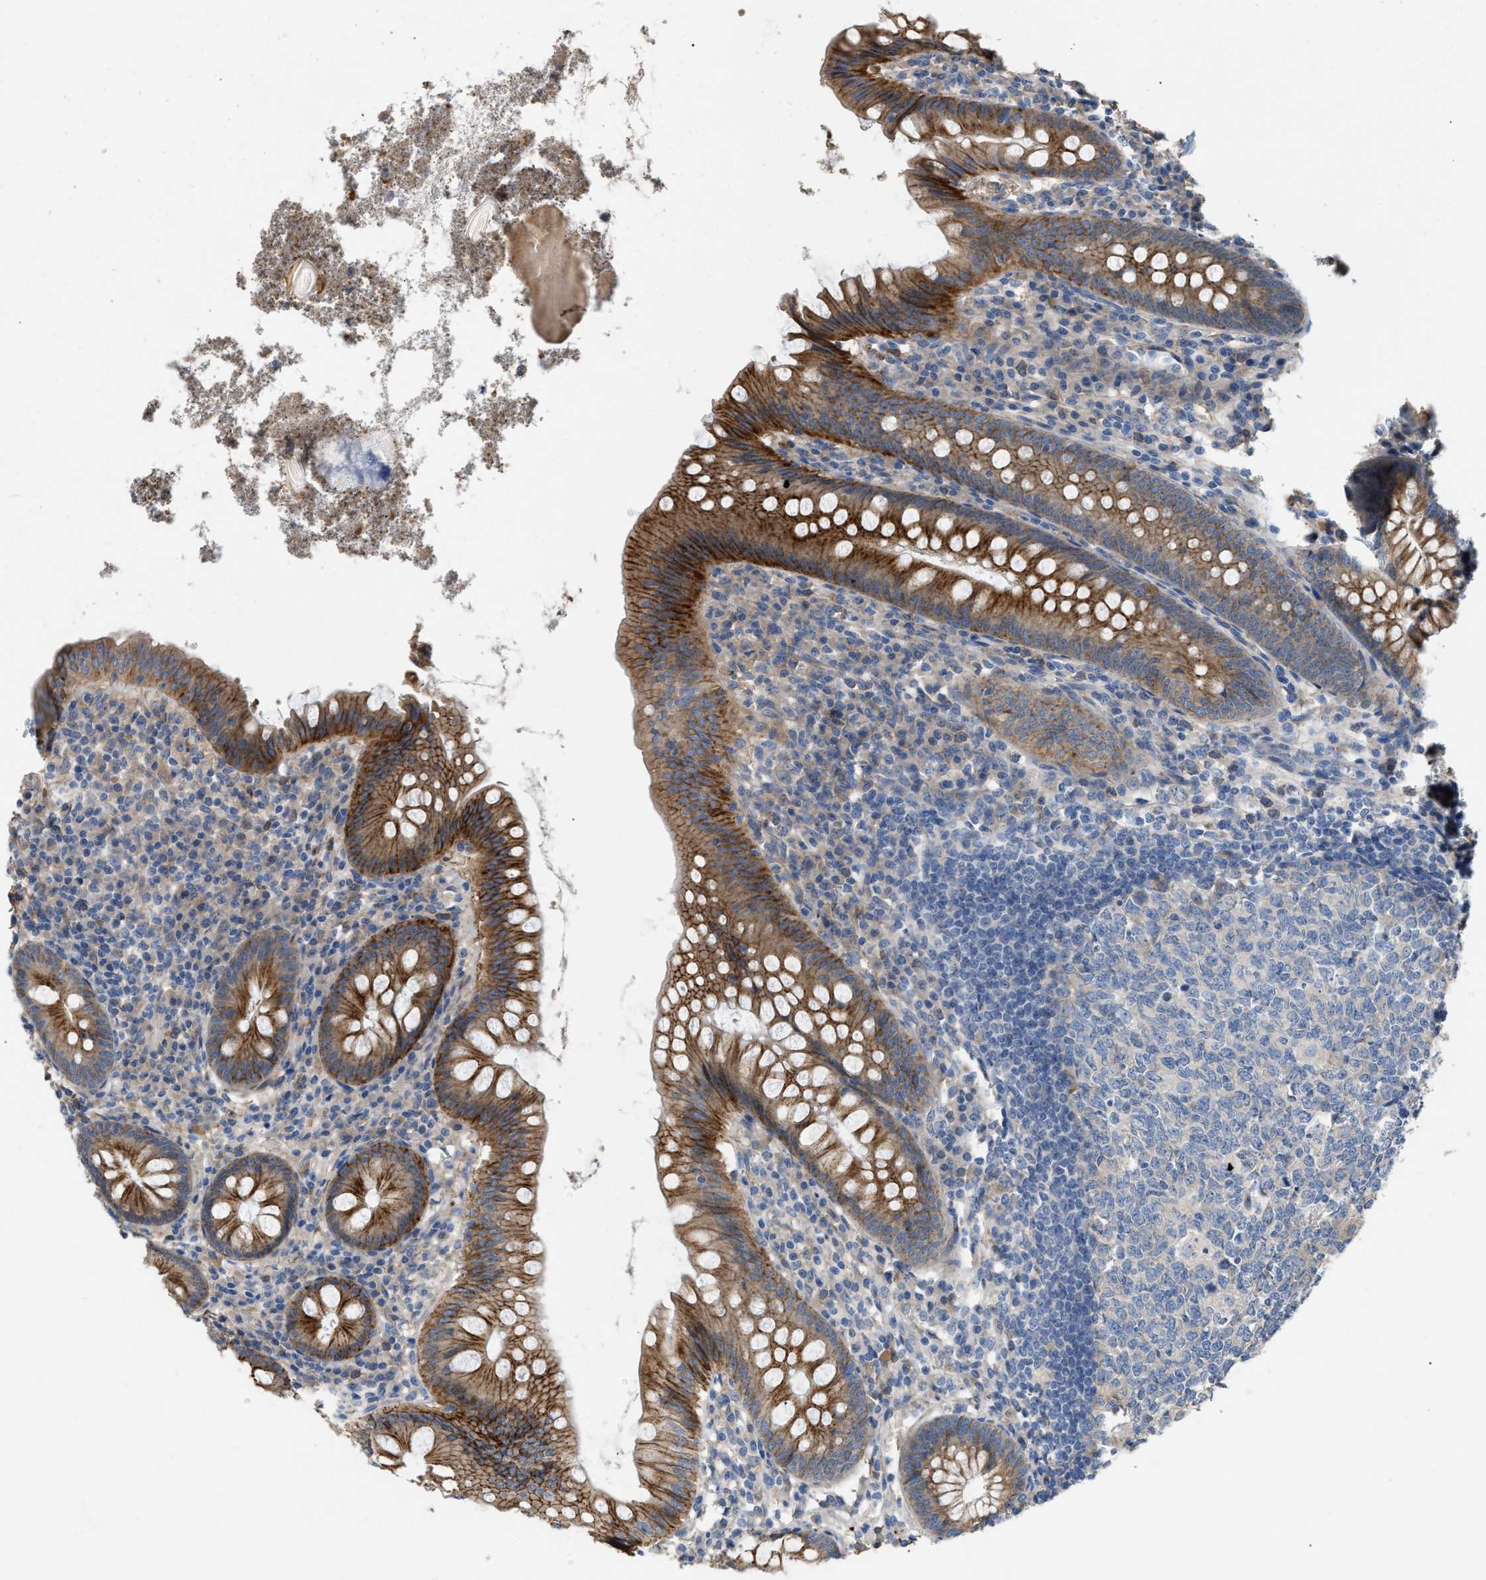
{"staining": {"intensity": "moderate", "quantity": ">75%", "location": "cytoplasmic/membranous"}, "tissue": "appendix", "cell_type": "Glandular cells", "image_type": "normal", "snomed": [{"axis": "morphology", "description": "Normal tissue, NOS"}, {"axis": "topography", "description": "Appendix"}], "caption": "Normal appendix shows moderate cytoplasmic/membranous staining in approximately >75% of glandular cells, visualized by immunohistochemistry. Ihc stains the protein of interest in brown and the nuclei are stained blue.", "gene": "DHX58", "patient": {"sex": "male", "age": 56}}